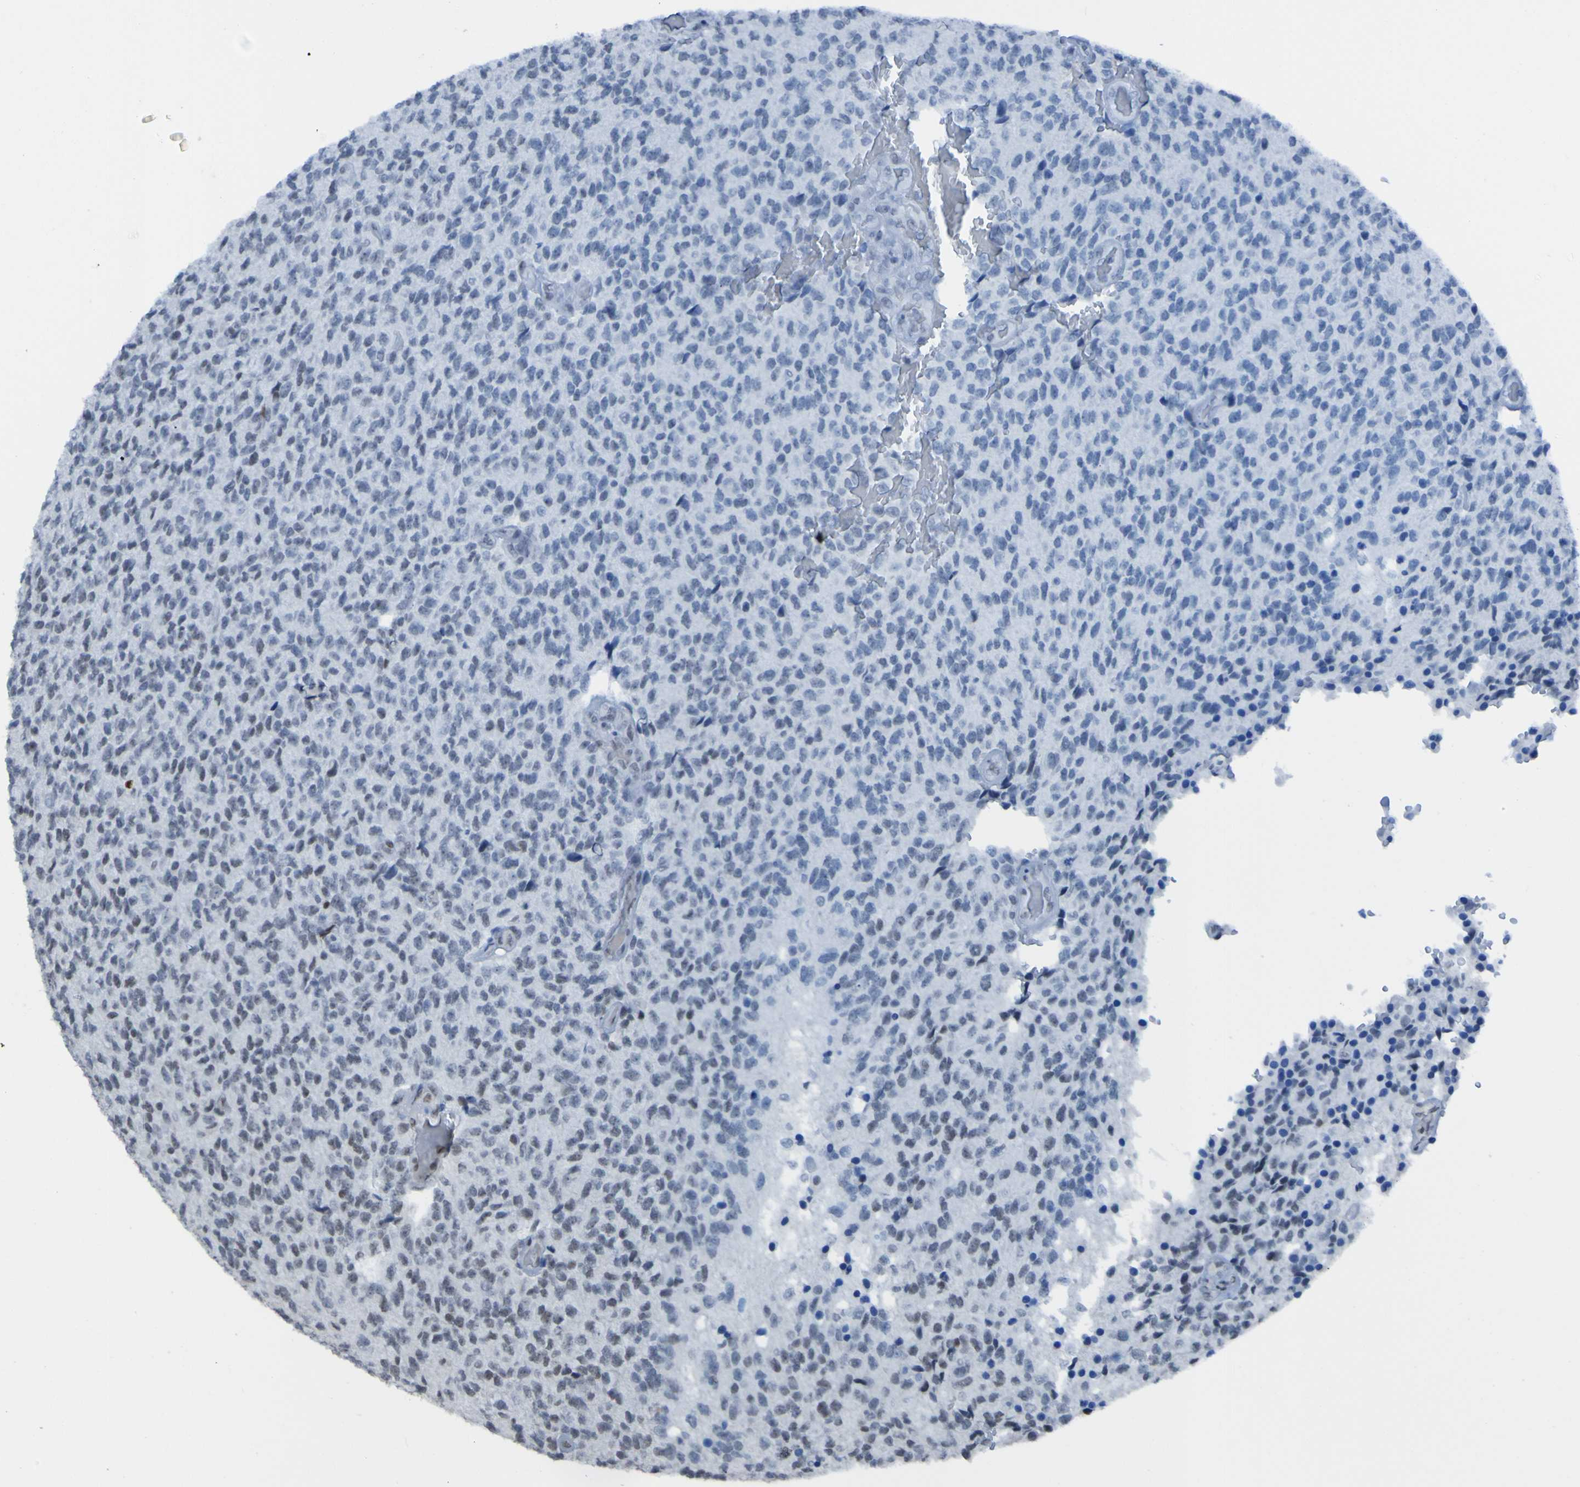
{"staining": {"intensity": "moderate", "quantity": "<25%", "location": "nuclear"}, "tissue": "glioma", "cell_type": "Tumor cells", "image_type": "cancer", "snomed": [{"axis": "morphology", "description": "Glioma, malignant, High grade"}, {"axis": "topography", "description": "pancreas cauda"}], "caption": "Glioma stained with DAB immunohistochemistry displays low levels of moderate nuclear positivity in about <25% of tumor cells. Using DAB (3,3'-diaminobenzidine) (brown) and hematoxylin (blue) stains, captured at high magnification using brightfield microscopy.", "gene": "PHF2", "patient": {"sex": "male", "age": 60}}